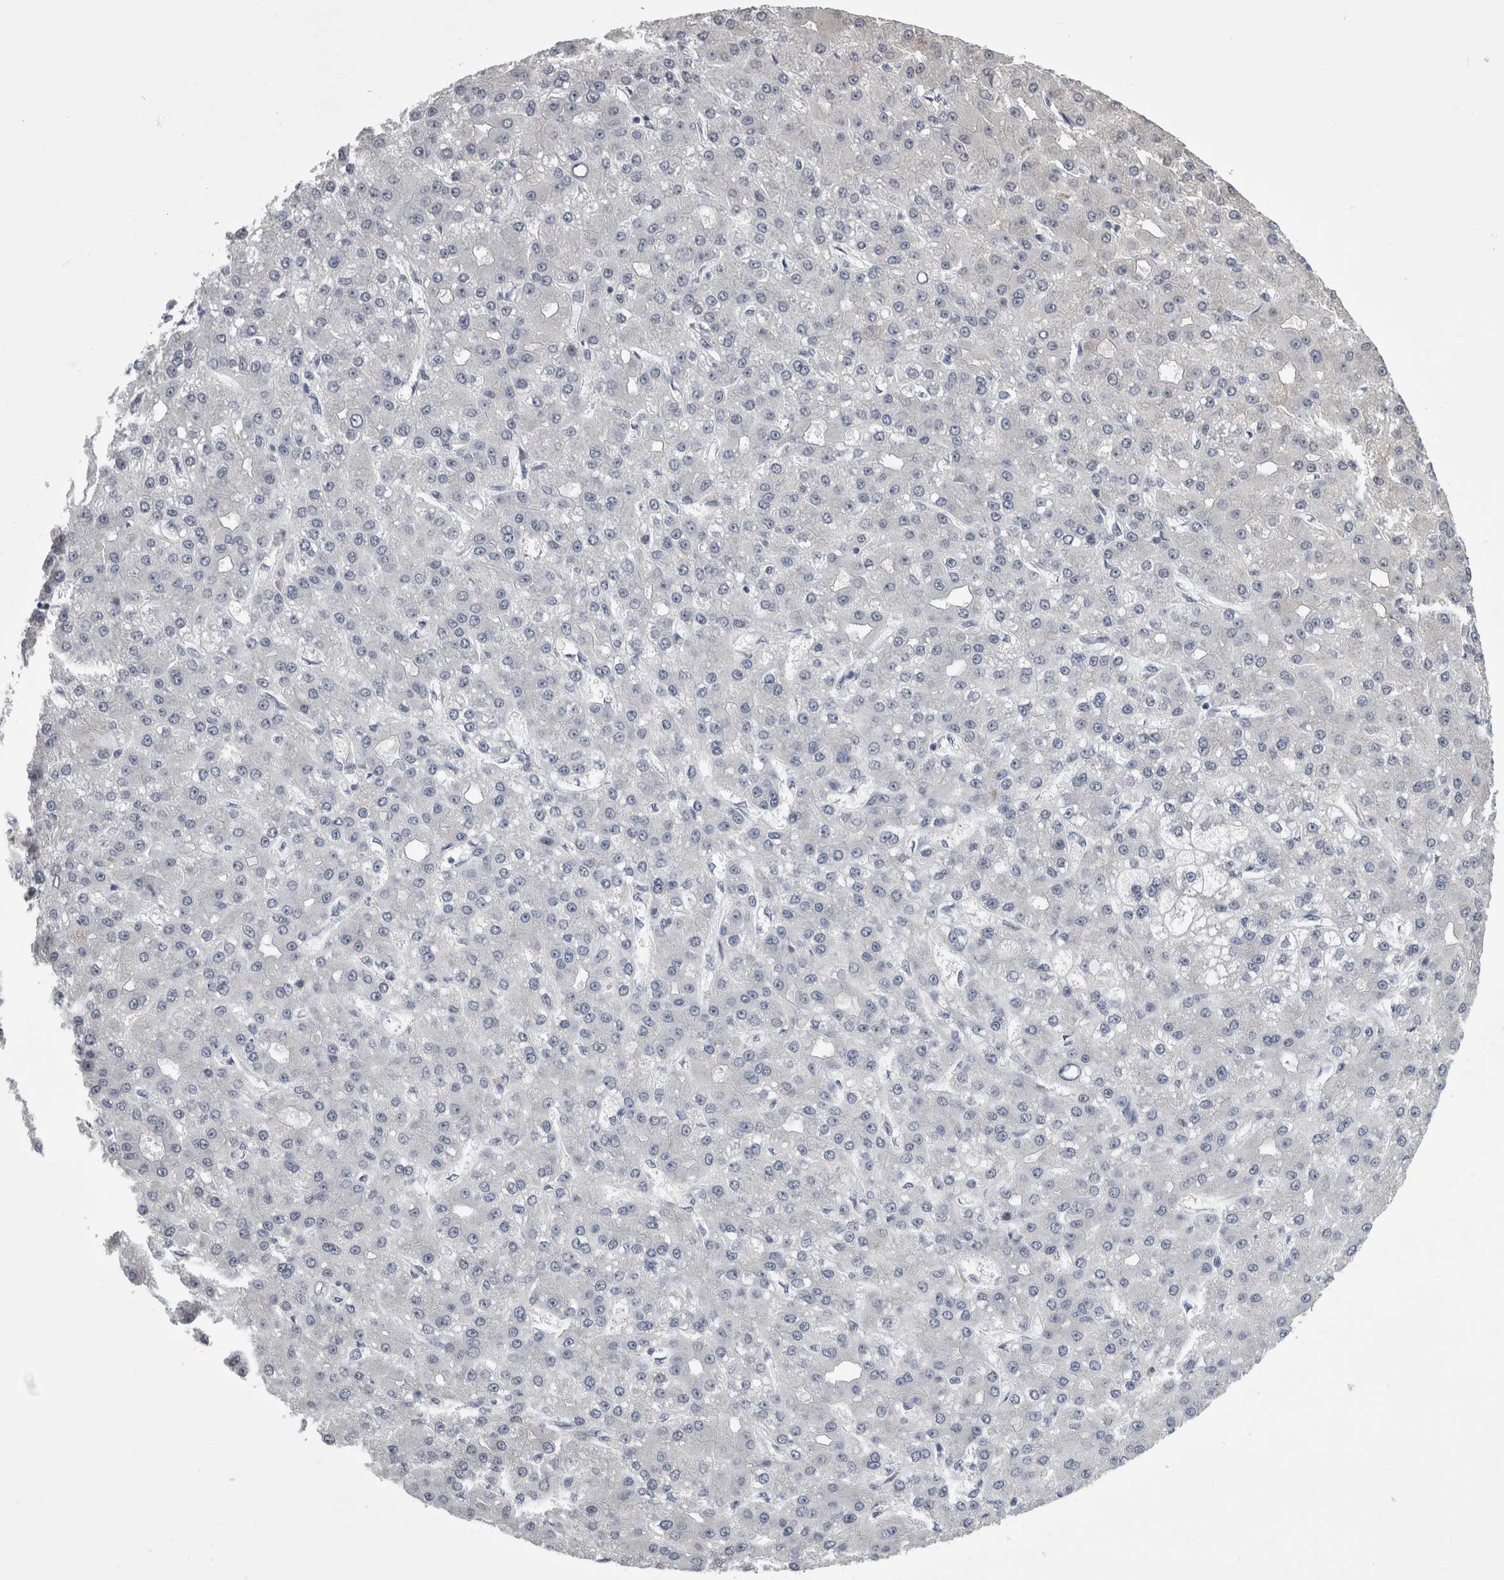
{"staining": {"intensity": "negative", "quantity": "none", "location": "none"}, "tissue": "liver cancer", "cell_type": "Tumor cells", "image_type": "cancer", "snomed": [{"axis": "morphology", "description": "Carcinoma, Hepatocellular, NOS"}, {"axis": "topography", "description": "Liver"}], "caption": "Tumor cells are negative for protein expression in human hepatocellular carcinoma (liver).", "gene": "ALDH8A1", "patient": {"sex": "male", "age": 67}}